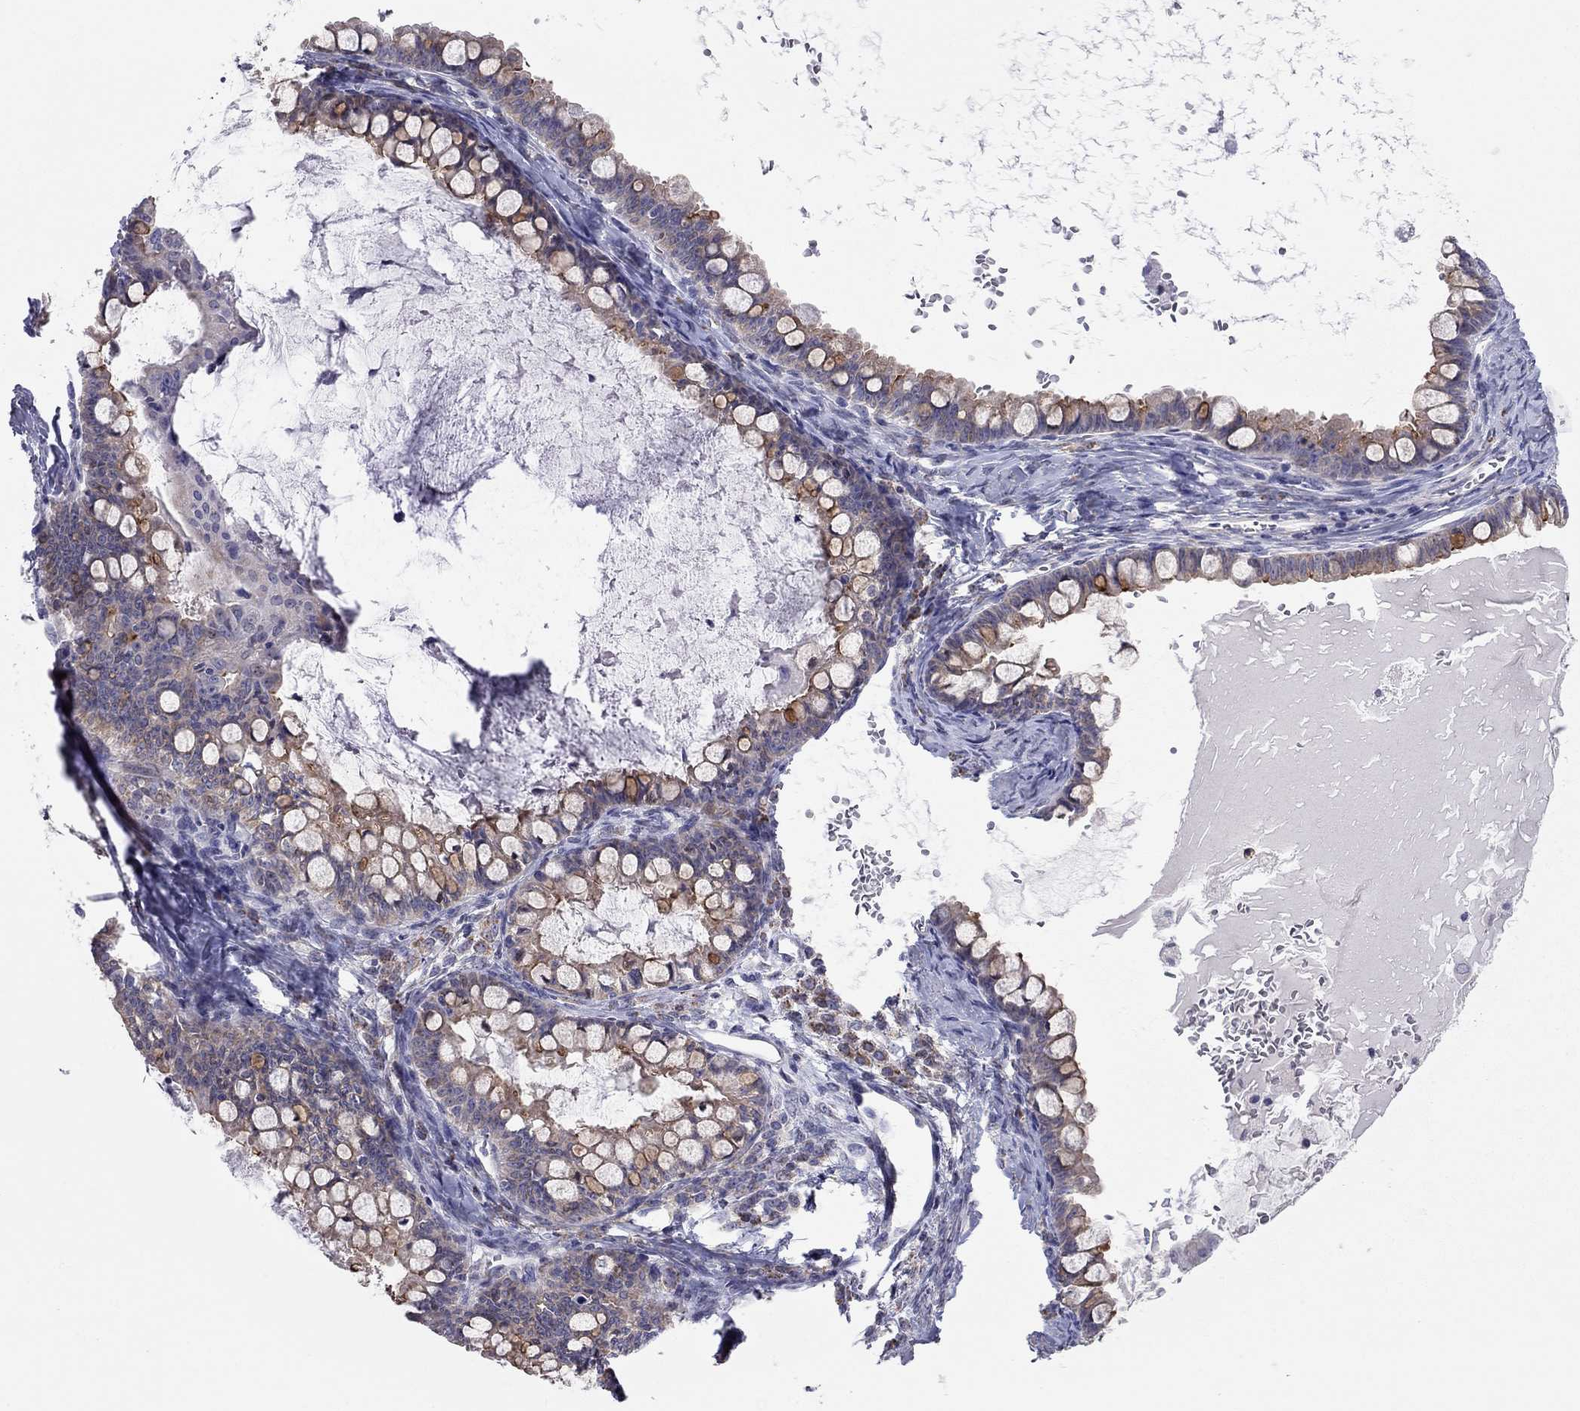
{"staining": {"intensity": "strong", "quantity": ">75%", "location": "cytoplasmic/membranous"}, "tissue": "ovarian cancer", "cell_type": "Tumor cells", "image_type": "cancer", "snomed": [{"axis": "morphology", "description": "Cystadenocarcinoma, mucinous, NOS"}, {"axis": "topography", "description": "Ovary"}], "caption": "Human ovarian cancer stained with a brown dye displays strong cytoplasmic/membranous positive staining in approximately >75% of tumor cells.", "gene": "SYTL2", "patient": {"sex": "female", "age": 63}}